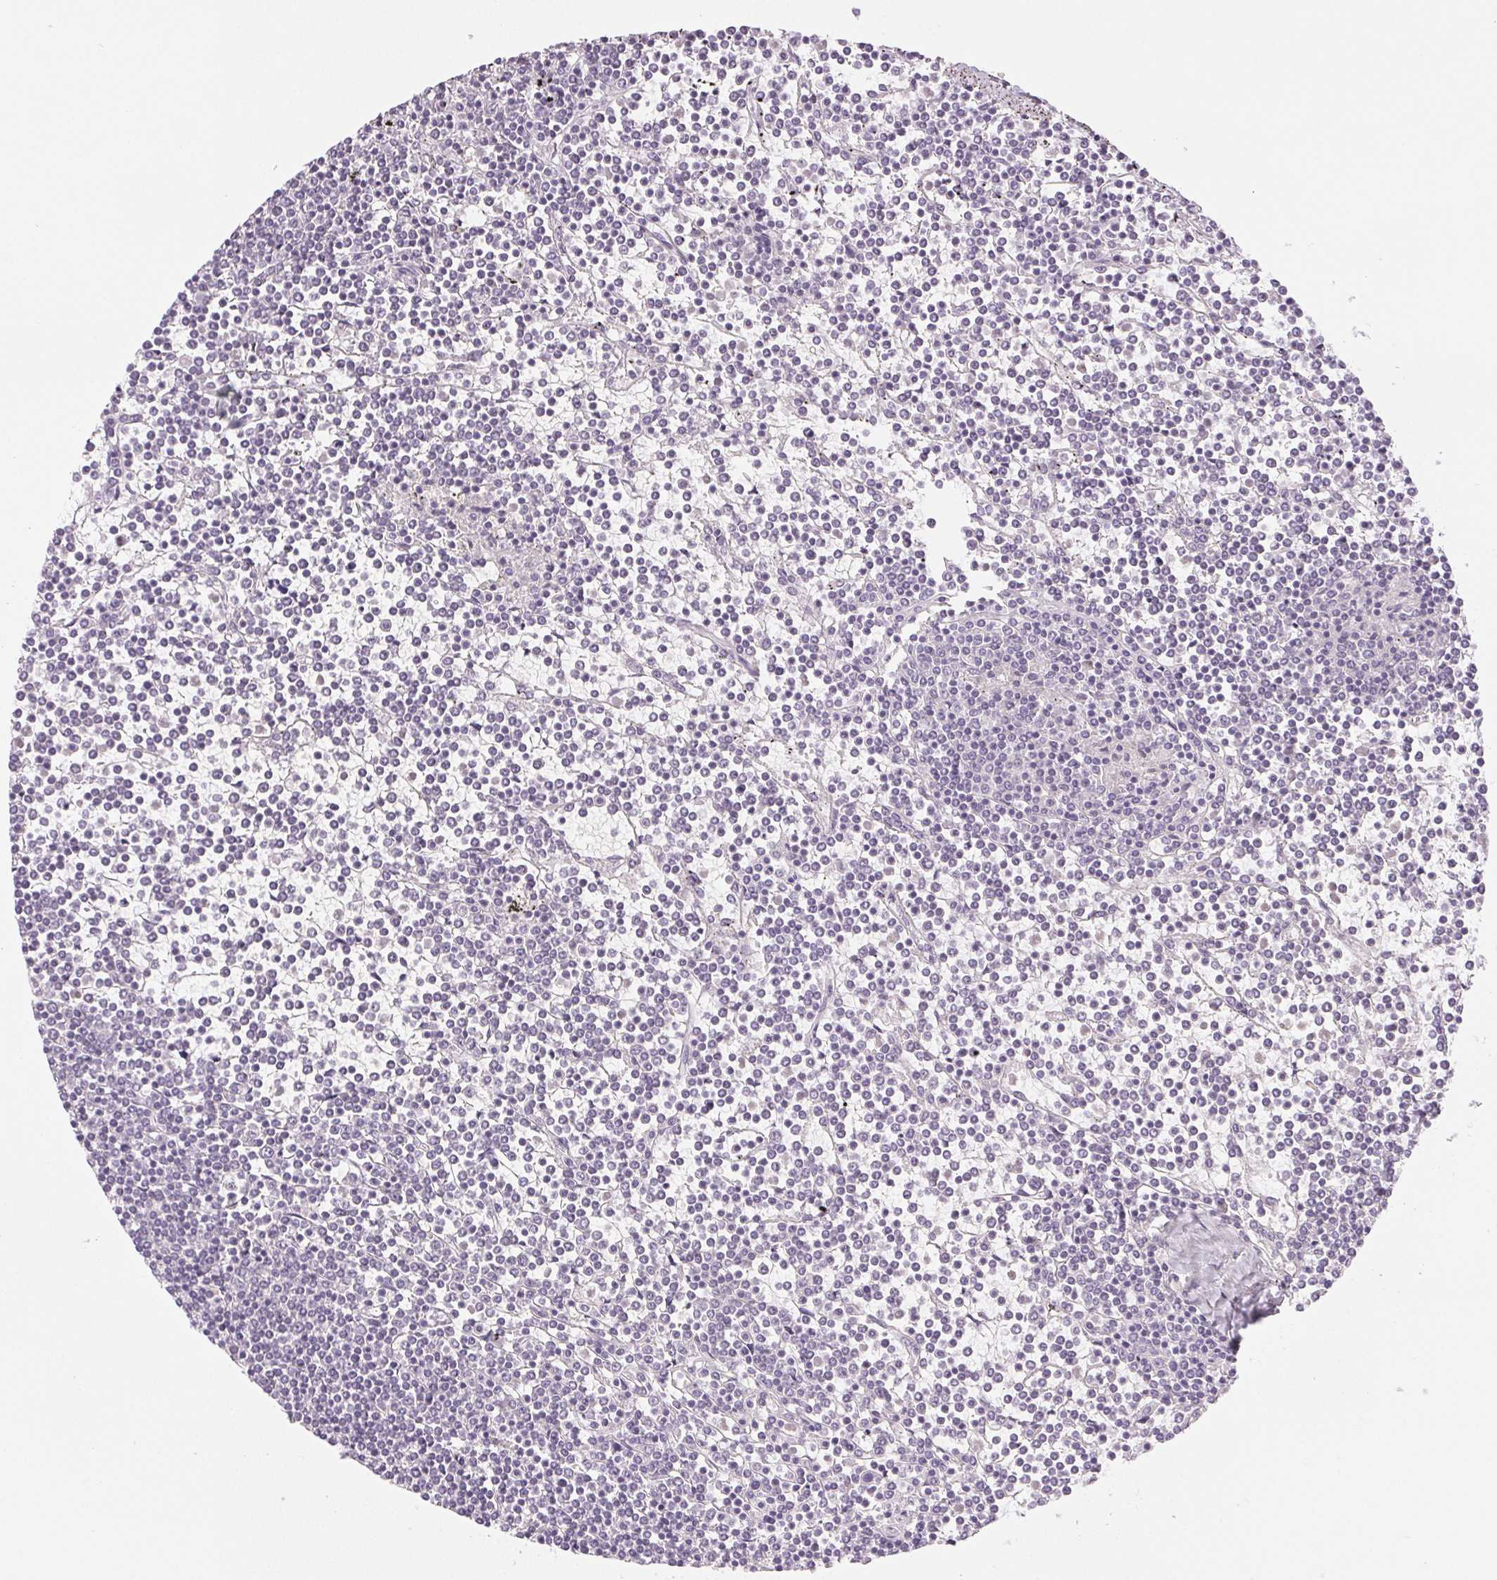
{"staining": {"intensity": "negative", "quantity": "none", "location": "none"}, "tissue": "lymphoma", "cell_type": "Tumor cells", "image_type": "cancer", "snomed": [{"axis": "morphology", "description": "Malignant lymphoma, non-Hodgkin's type, Low grade"}, {"axis": "topography", "description": "Spleen"}], "caption": "High magnification brightfield microscopy of malignant lymphoma, non-Hodgkin's type (low-grade) stained with DAB (3,3'-diaminobenzidine) (brown) and counterstained with hematoxylin (blue): tumor cells show no significant positivity.", "gene": "DNAJC6", "patient": {"sex": "female", "age": 19}}